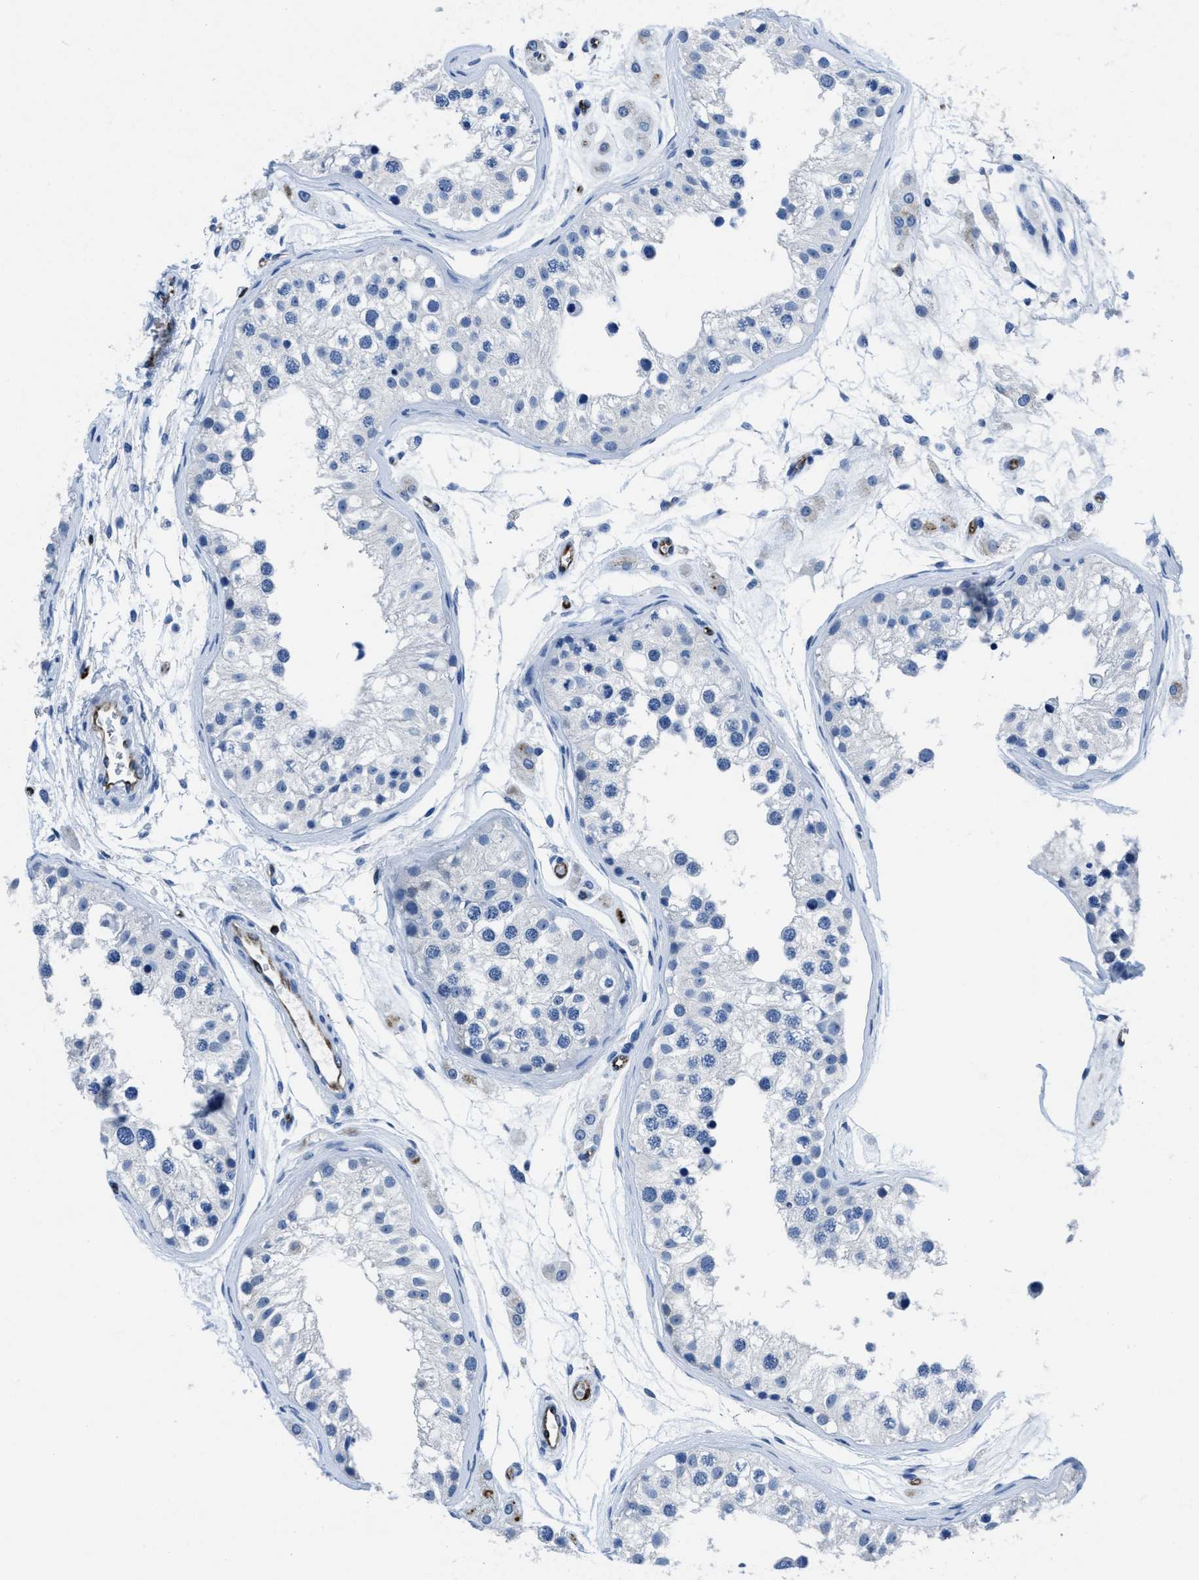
{"staining": {"intensity": "negative", "quantity": "none", "location": "none"}, "tissue": "testis", "cell_type": "Cells in seminiferous ducts", "image_type": "normal", "snomed": [{"axis": "morphology", "description": "Normal tissue, NOS"}, {"axis": "morphology", "description": "Adenocarcinoma, metastatic, NOS"}, {"axis": "topography", "description": "Testis"}], "caption": "High power microscopy histopathology image of an immunohistochemistry image of unremarkable testis, revealing no significant expression in cells in seminiferous ducts.", "gene": "ITGA3", "patient": {"sex": "male", "age": 26}}